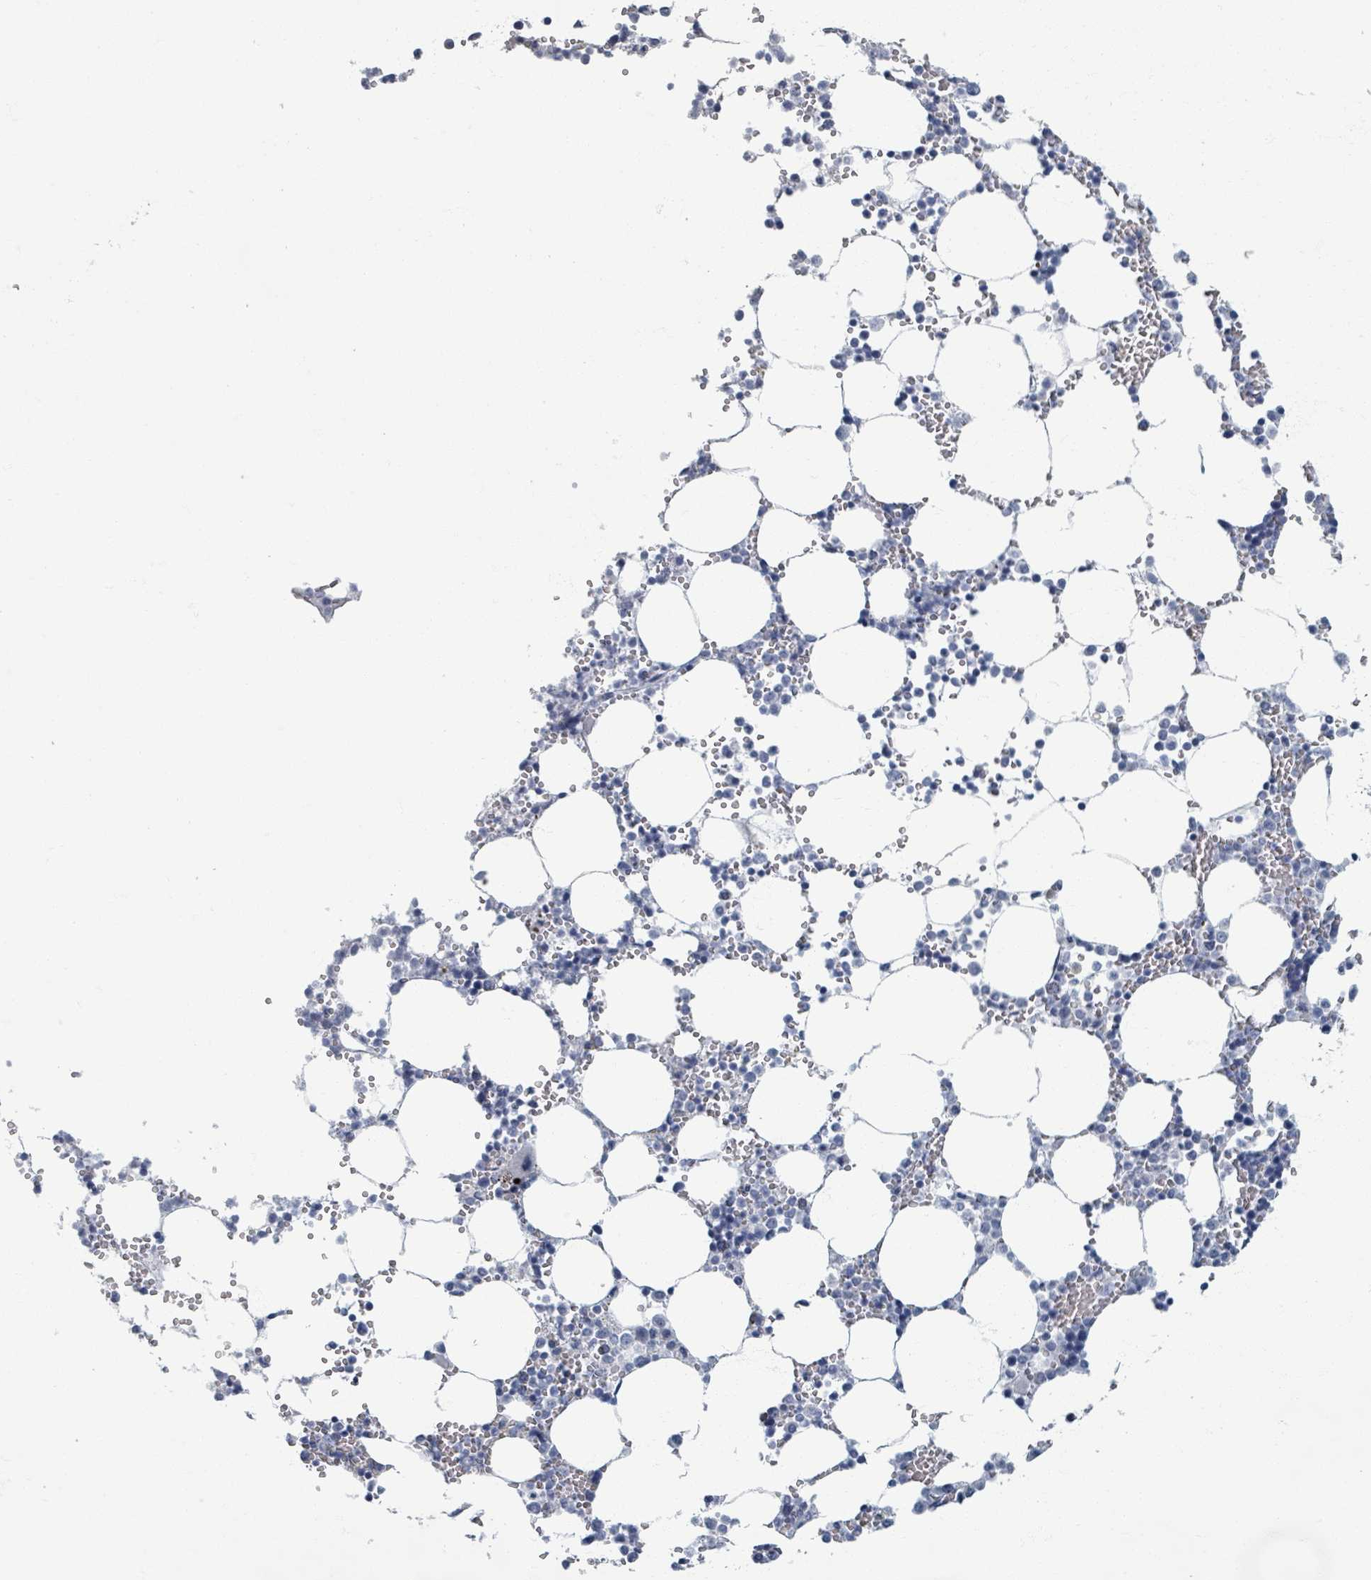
{"staining": {"intensity": "negative", "quantity": "none", "location": "none"}, "tissue": "bone marrow", "cell_type": "Hematopoietic cells", "image_type": "normal", "snomed": [{"axis": "morphology", "description": "Normal tissue, NOS"}, {"axis": "topography", "description": "Bone marrow"}], "caption": "This is an immunohistochemistry histopathology image of normal bone marrow. There is no positivity in hematopoietic cells.", "gene": "TAS2R1", "patient": {"sex": "male", "age": 64}}